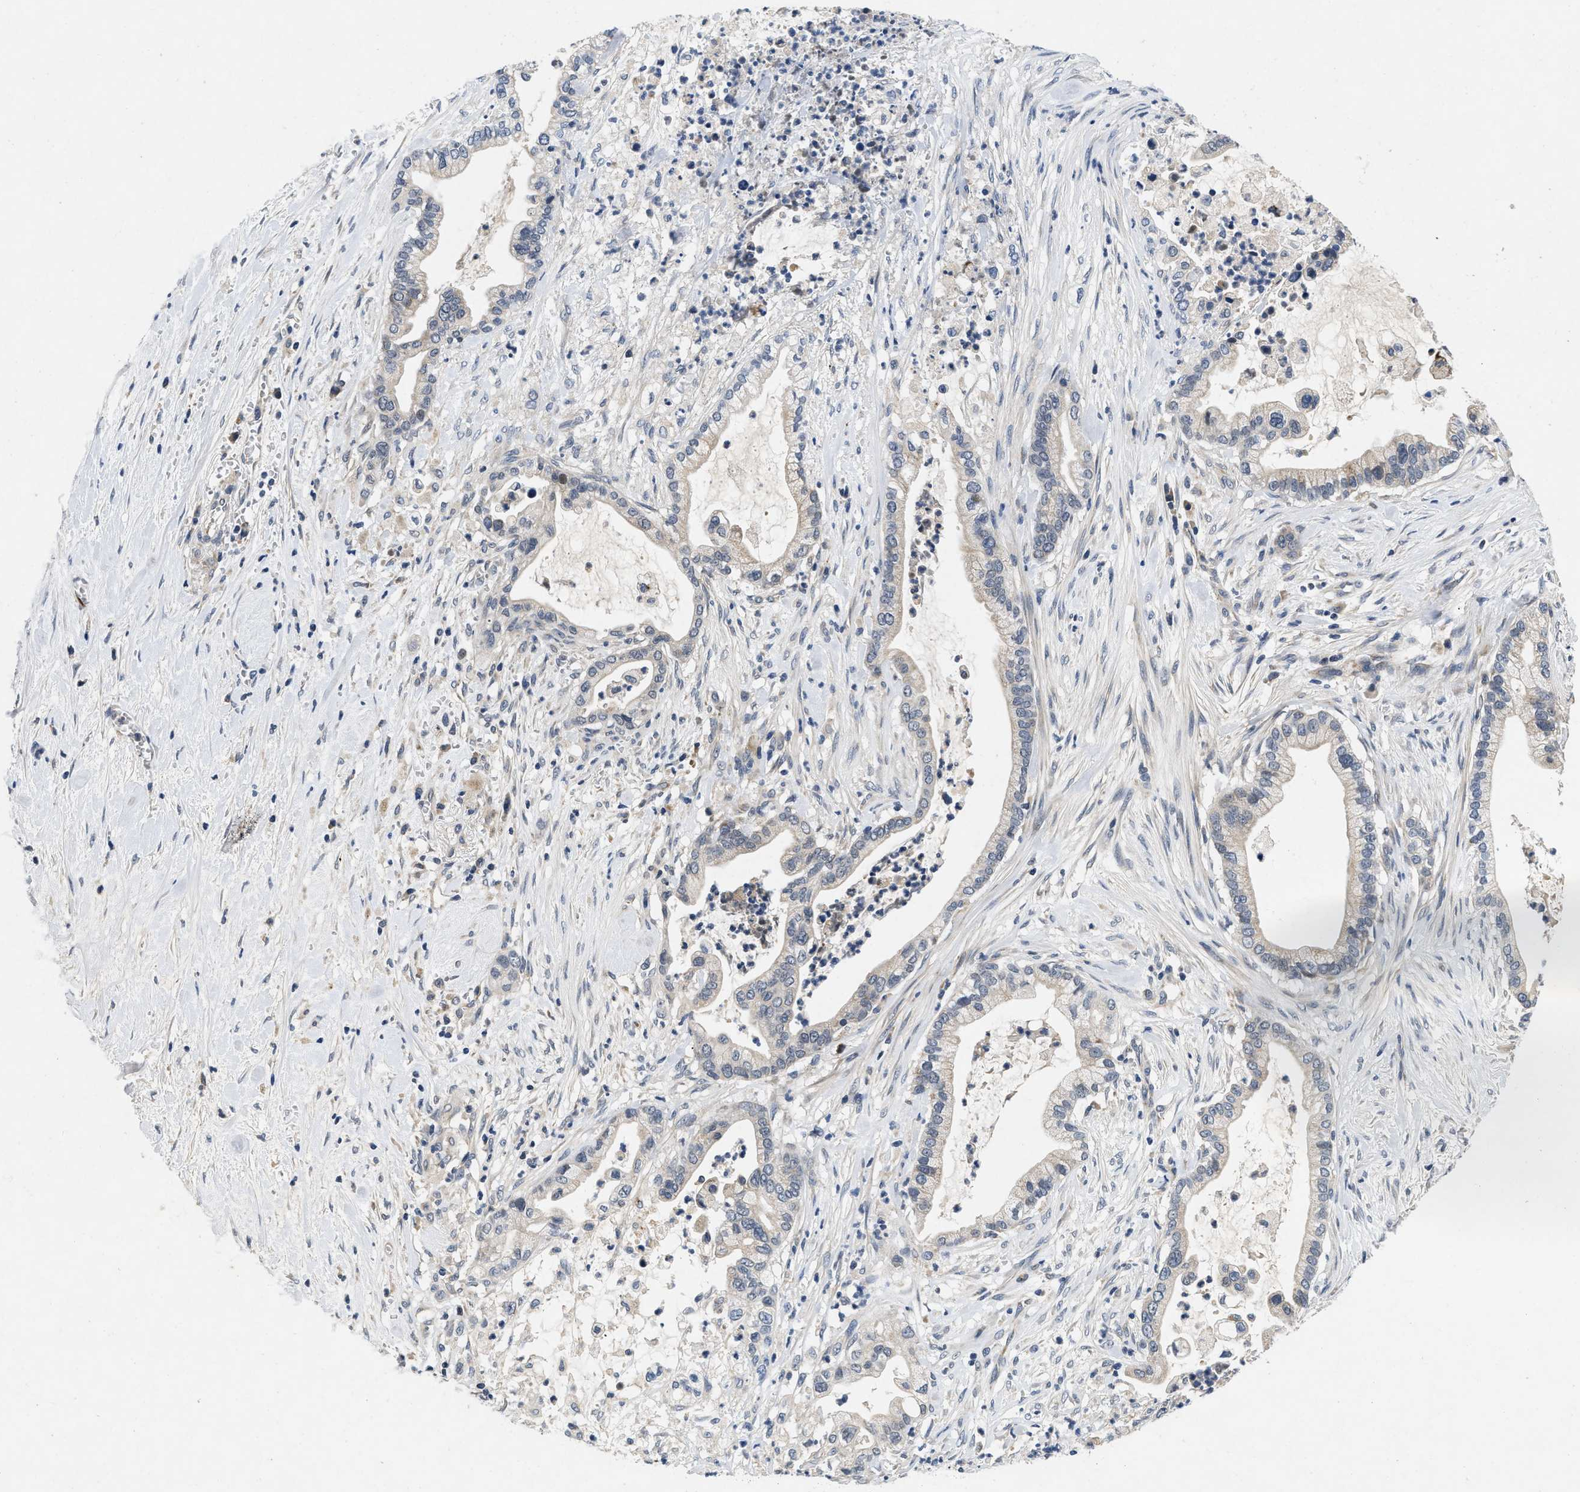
{"staining": {"intensity": "negative", "quantity": "none", "location": "none"}, "tissue": "pancreatic cancer", "cell_type": "Tumor cells", "image_type": "cancer", "snomed": [{"axis": "morphology", "description": "Adenocarcinoma, NOS"}, {"axis": "topography", "description": "Pancreas"}], "caption": "High magnification brightfield microscopy of pancreatic cancer stained with DAB (3,3'-diaminobenzidine) (brown) and counterstained with hematoxylin (blue): tumor cells show no significant positivity. (DAB IHC visualized using brightfield microscopy, high magnification).", "gene": "PDP1", "patient": {"sex": "male", "age": 69}}